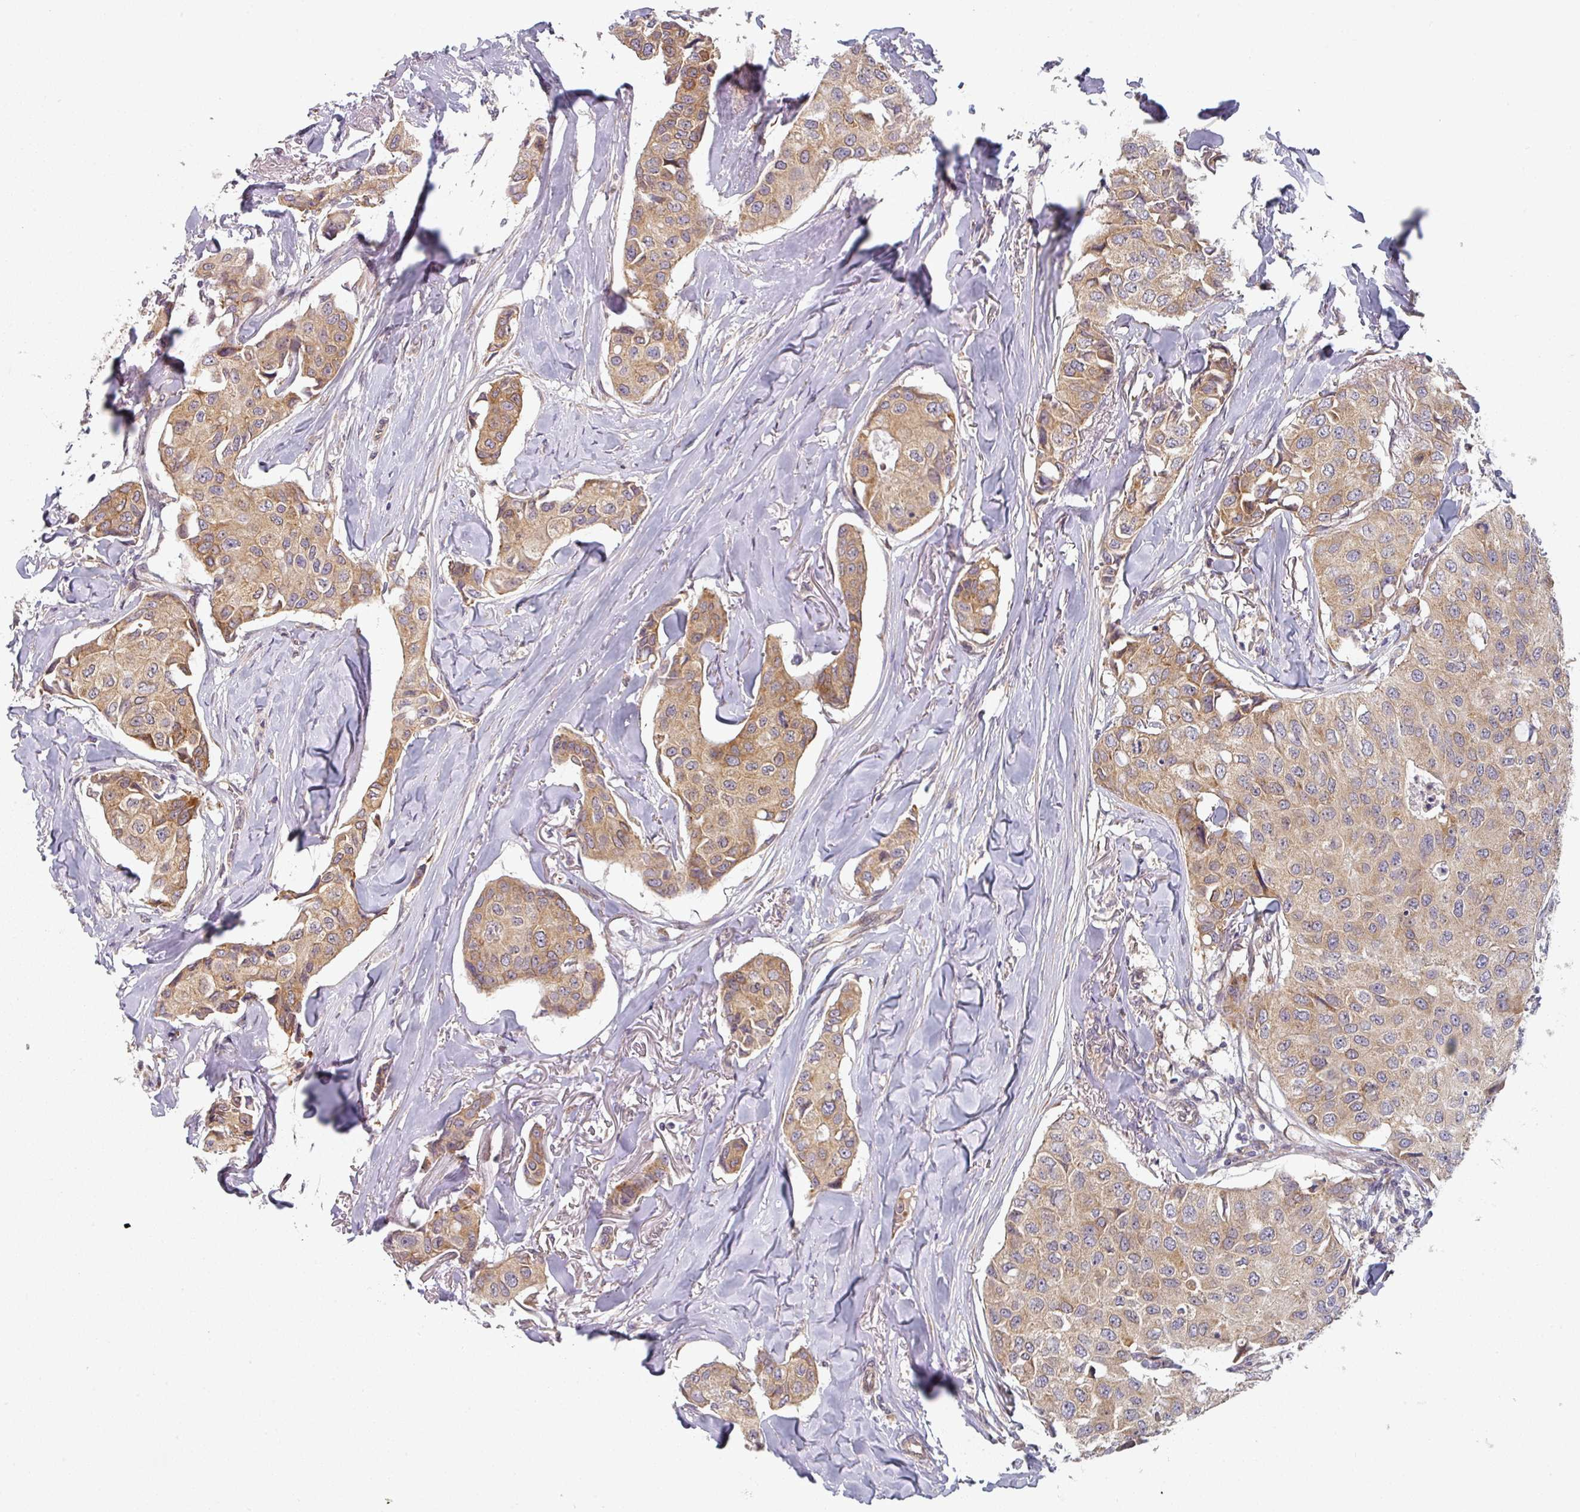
{"staining": {"intensity": "moderate", "quantity": ">75%", "location": "cytoplasmic/membranous"}, "tissue": "breast cancer", "cell_type": "Tumor cells", "image_type": "cancer", "snomed": [{"axis": "morphology", "description": "Duct carcinoma"}, {"axis": "topography", "description": "Breast"}], "caption": "DAB immunohistochemical staining of breast cancer demonstrates moderate cytoplasmic/membranous protein expression in about >75% of tumor cells.", "gene": "TAPT1", "patient": {"sex": "female", "age": 80}}